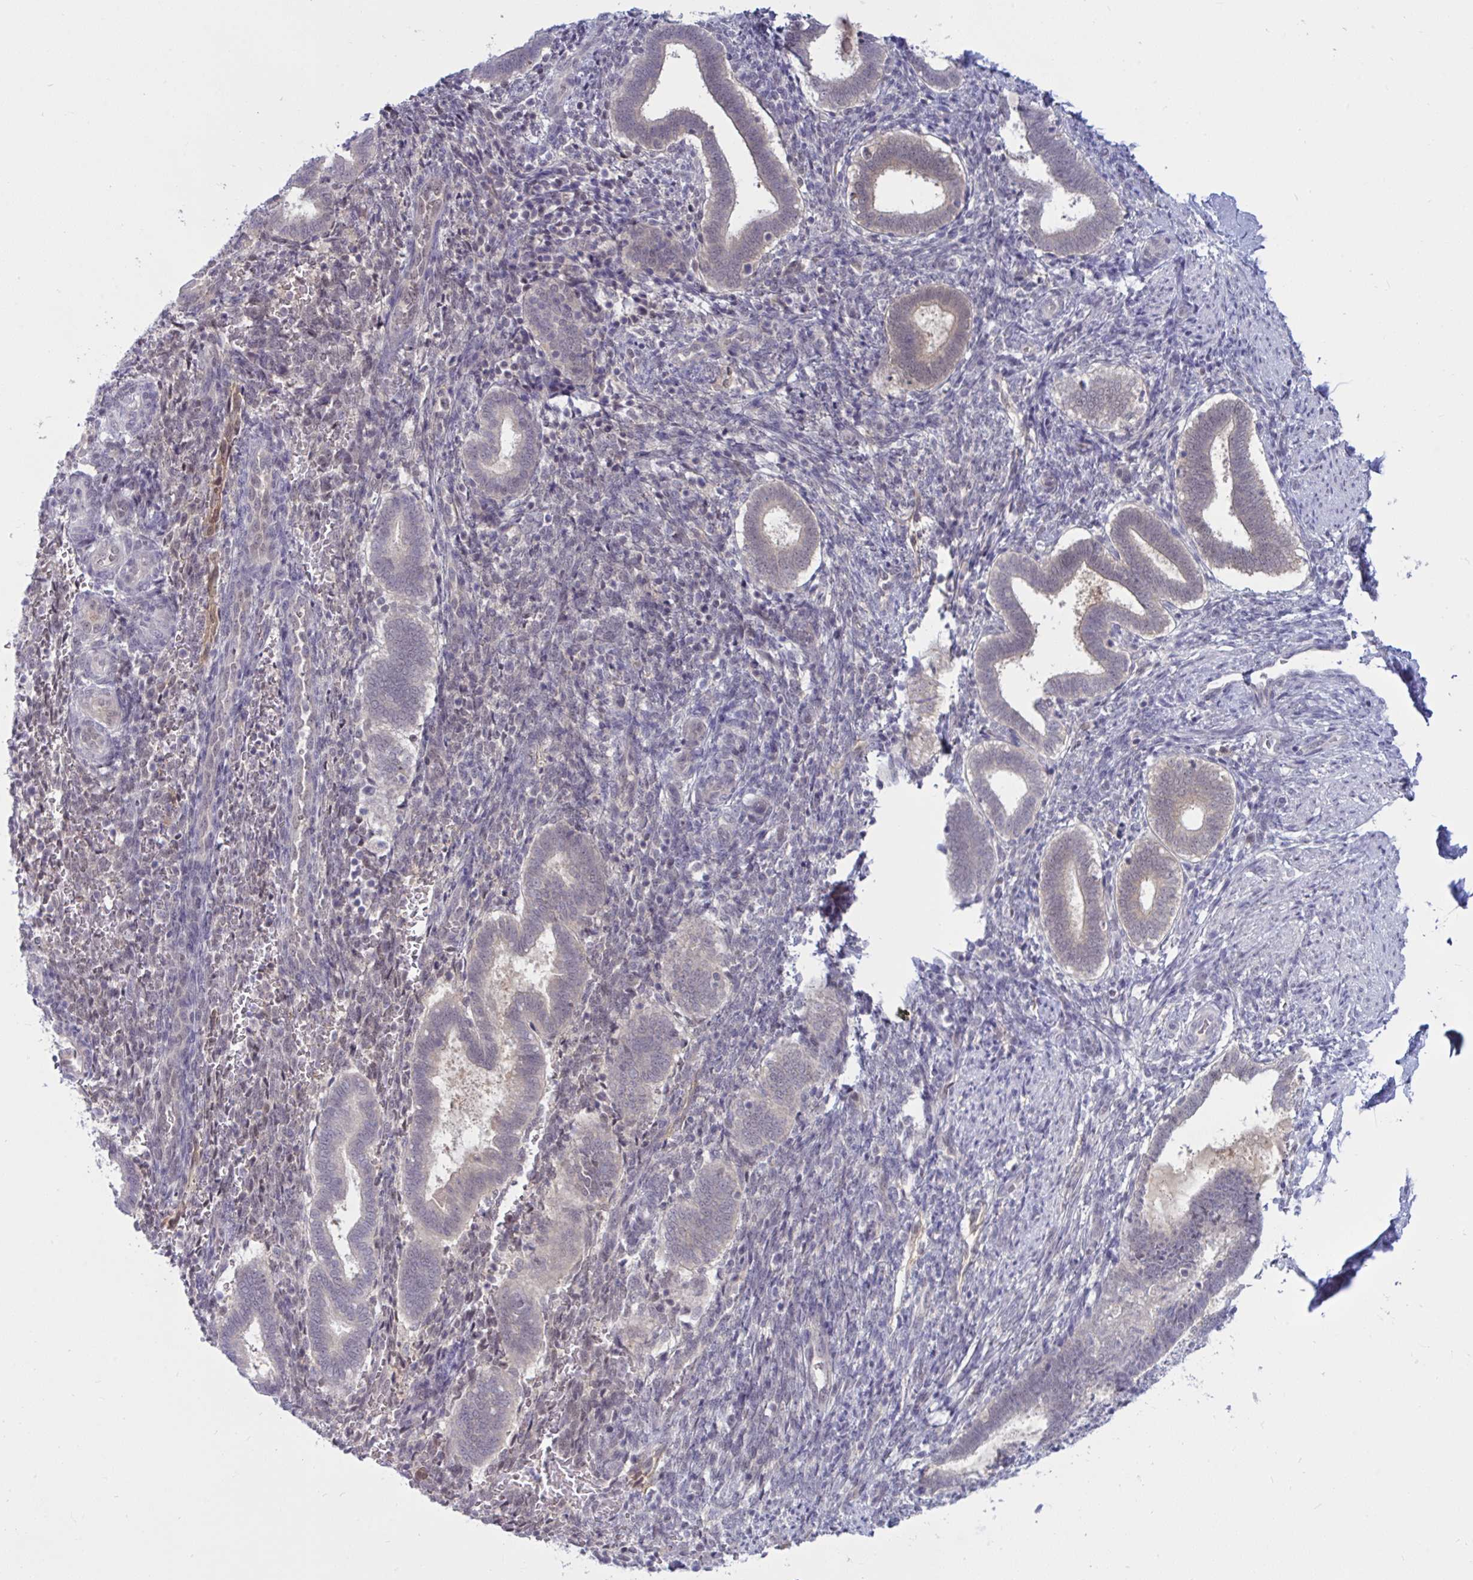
{"staining": {"intensity": "negative", "quantity": "none", "location": "none"}, "tissue": "endometrium", "cell_type": "Cells in endometrial stroma", "image_type": "normal", "snomed": [{"axis": "morphology", "description": "Normal tissue, NOS"}, {"axis": "topography", "description": "Endometrium"}], "caption": "This is an immunohistochemistry image of normal endometrium. There is no positivity in cells in endometrial stroma.", "gene": "TSN", "patient": {"sex": "female", "age": 34}}